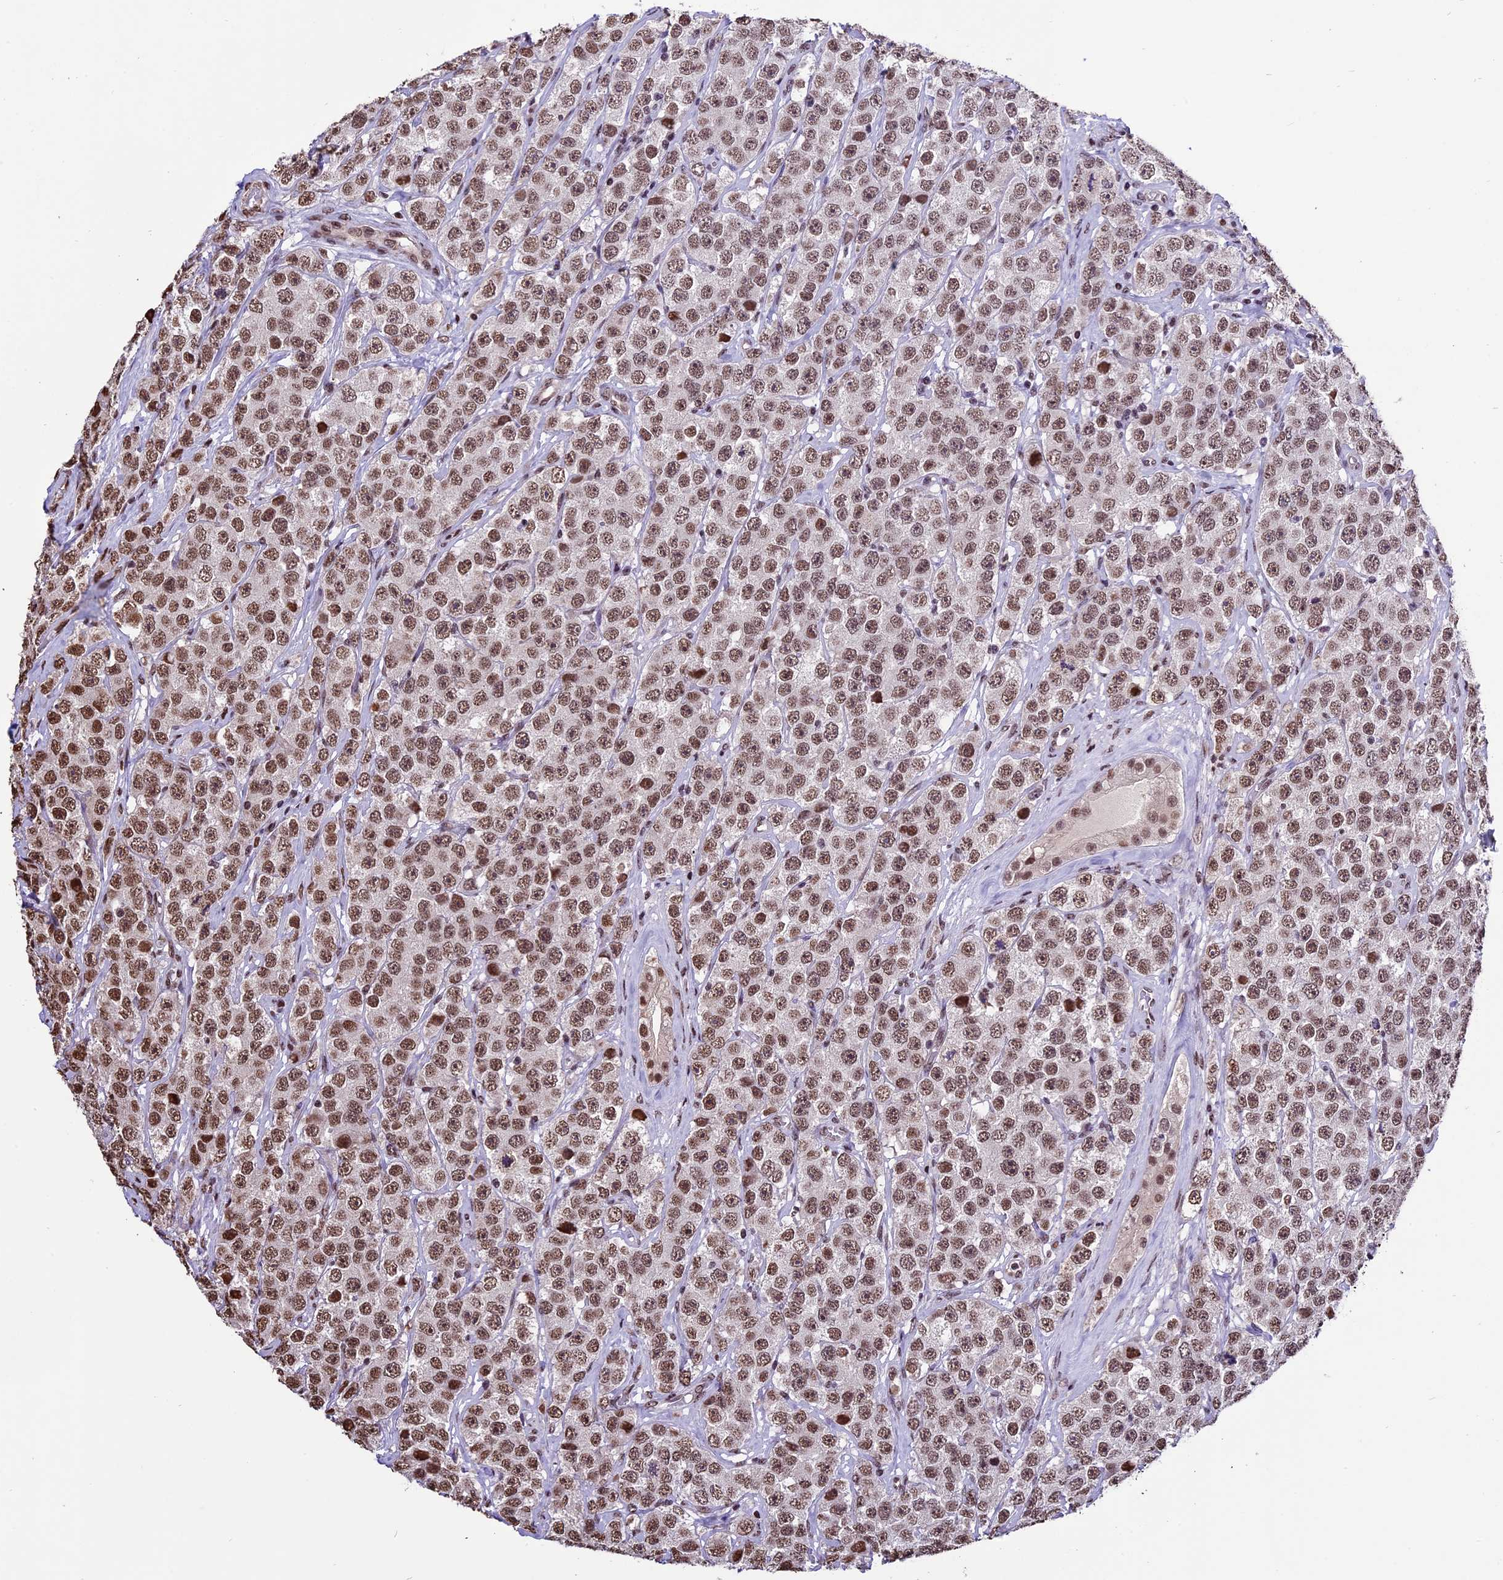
{"staining": {"intensity": "moderate", "quantity": ">75%", "location": "nuclear"}, "tissue": "testis cancer", "cell_type": "Tumor cells", "image_type": "cancer", "snomed": [{"axis": "morphology", "description": "Seminoma, NOS"}, {"axis": "topography", "description": "Testis"}], "caption": "Immunohistochemical staining of seminoma (testis) exhibits medium levels of moderate nuclear positivity in approximately >75% of tumor cells.", "gene": "POLR3E", "patient": {"sex": "male", "age": 28}}